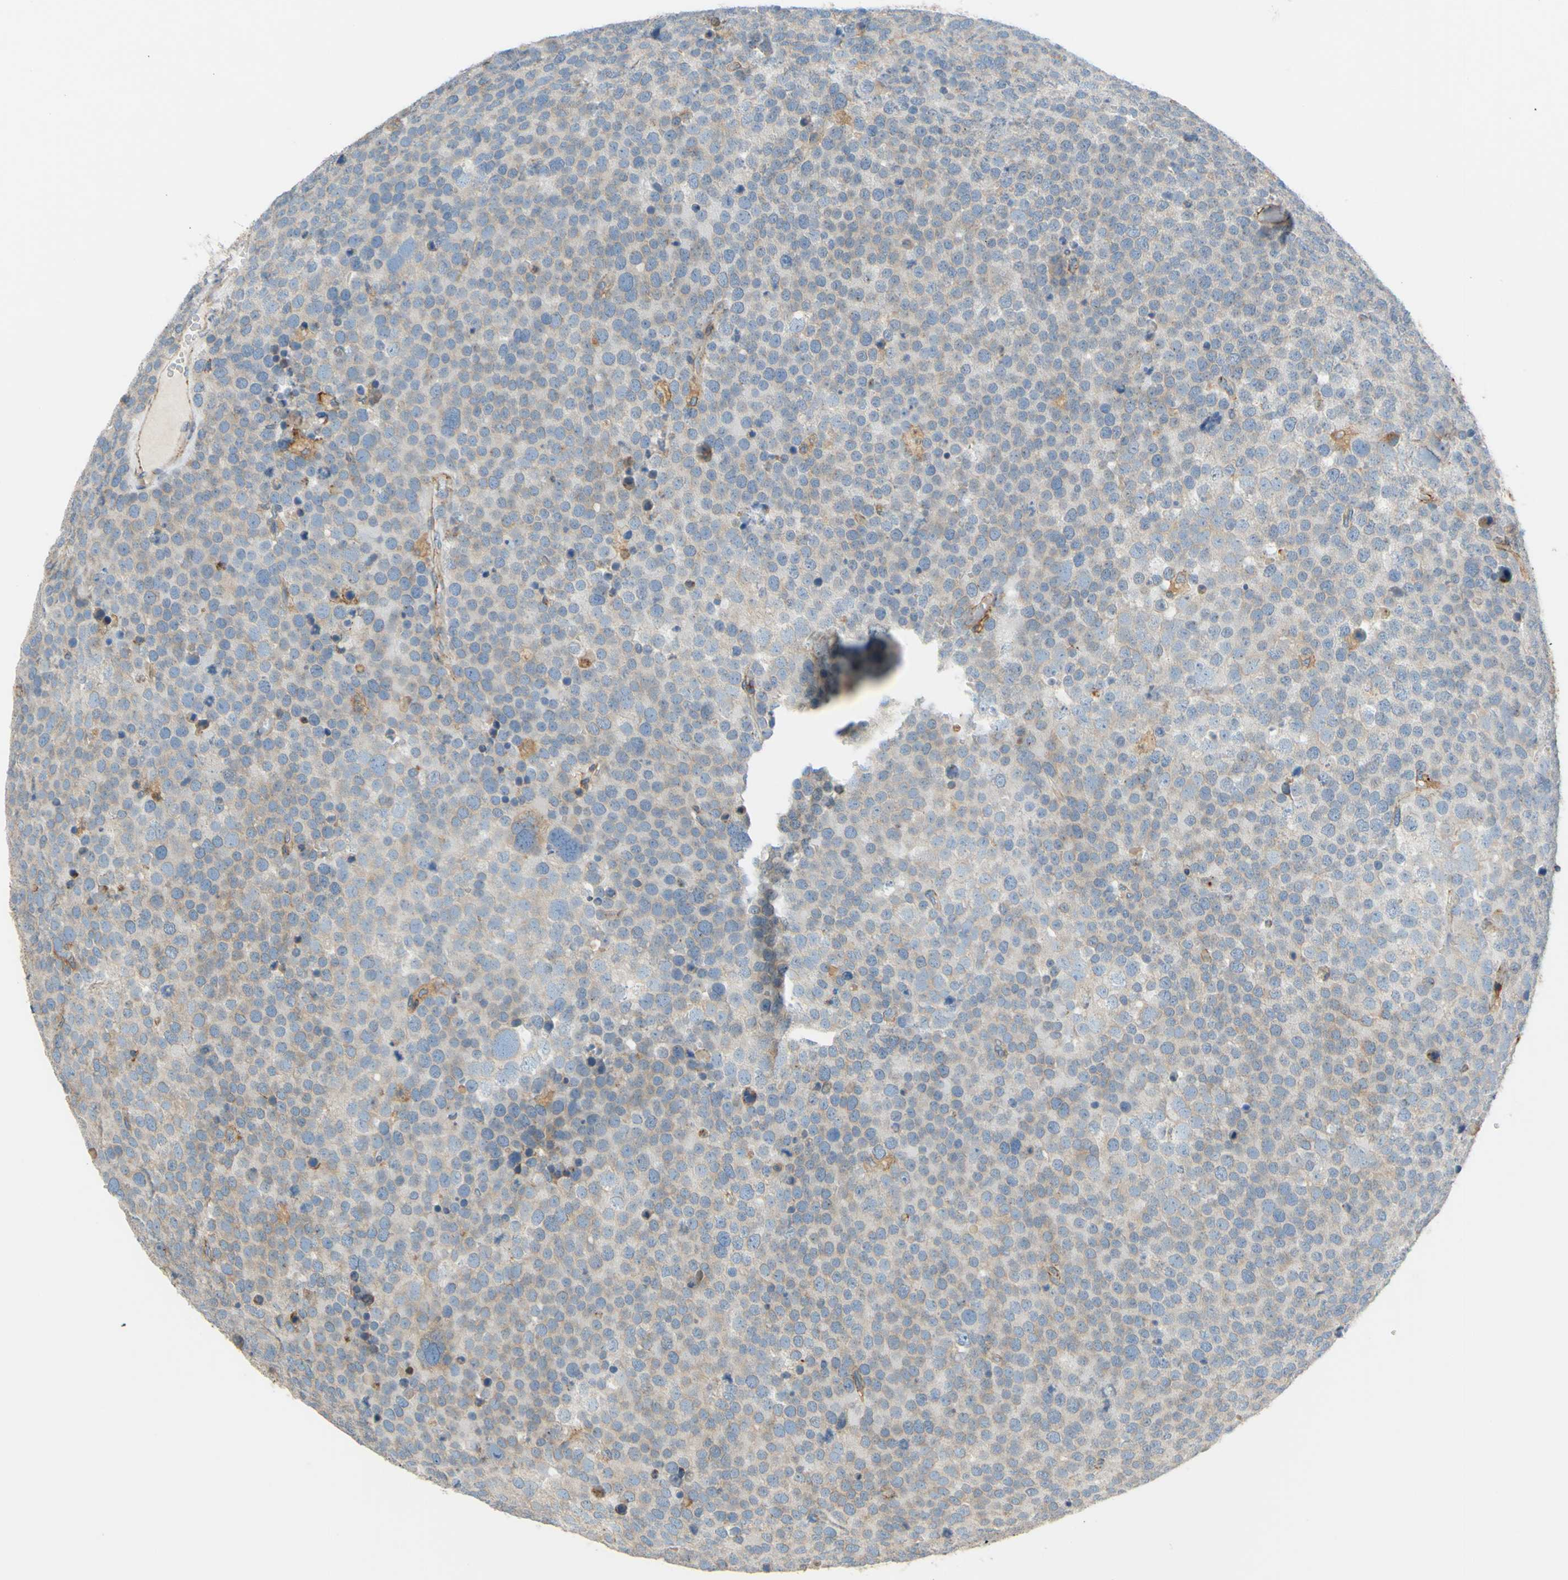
{"staining": {"intensity": "weak", "quantity": "<25%", "location": "cytoplasmic/membranous"}, "tissue": "testis cancer", "cell_type": "Tumor cells", "image_type": "cancer", "snomed": [{"axis": "morphology", "description": "Seminoma, NOS"}, {"axis": "topography", "description": "Testis"}], "caption": "Tumor cells show no significant positivity in testis cancer (seminoma). The staining is performed using DAB (3,3'-diaminobenzidine) brown chromogen with nuclei counter-stained in using hematoxylin.", "gene": "POR", "patient": {"sex": "male", "age": 71}}